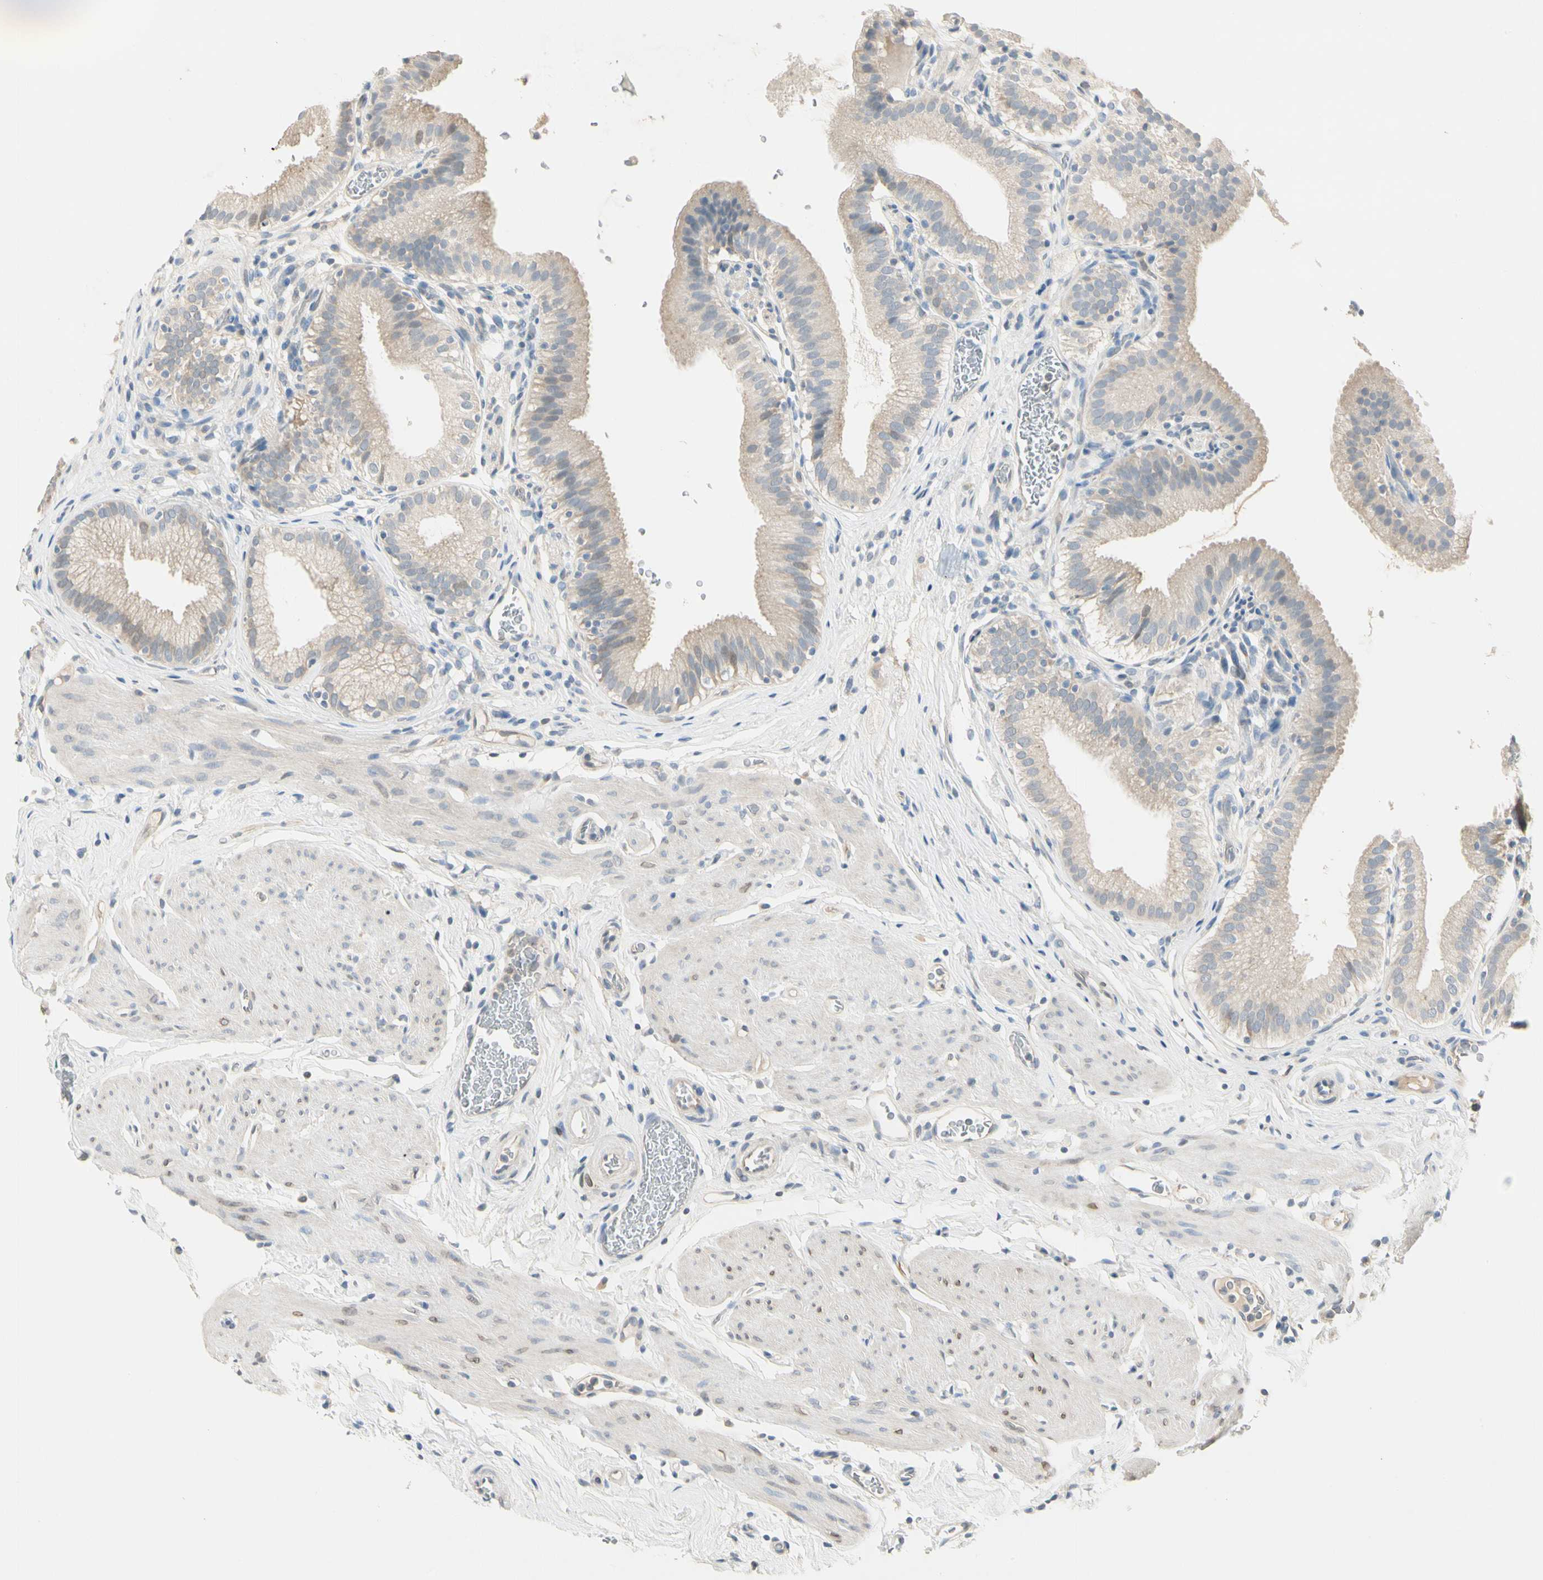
{"staining": {"intensity": "weak", "quantity": "25%-75%", "location": "cytoplasmic/membranous"}, "tissue": "gallbladder", "cell_type": "Glandular cells", "image_type": "normal", "snomed": [{"axis": "morphology", "description": "Normal tissue, NOS"}, {"axis": "topography", "description": "Gallbladder"}], "caption": "A brown stain highlights weak cytoplasmic/membranous staining of a protein in glandular cells of benign gallbladder. The staining was performed using DAB (3,3'-diaminobenzidine), with brown indicating positive protein expression. Nuclei are stained blue with hematoxylin.", "gene": "PRSS21", "patient": {"sex": "male", "age": 54}}